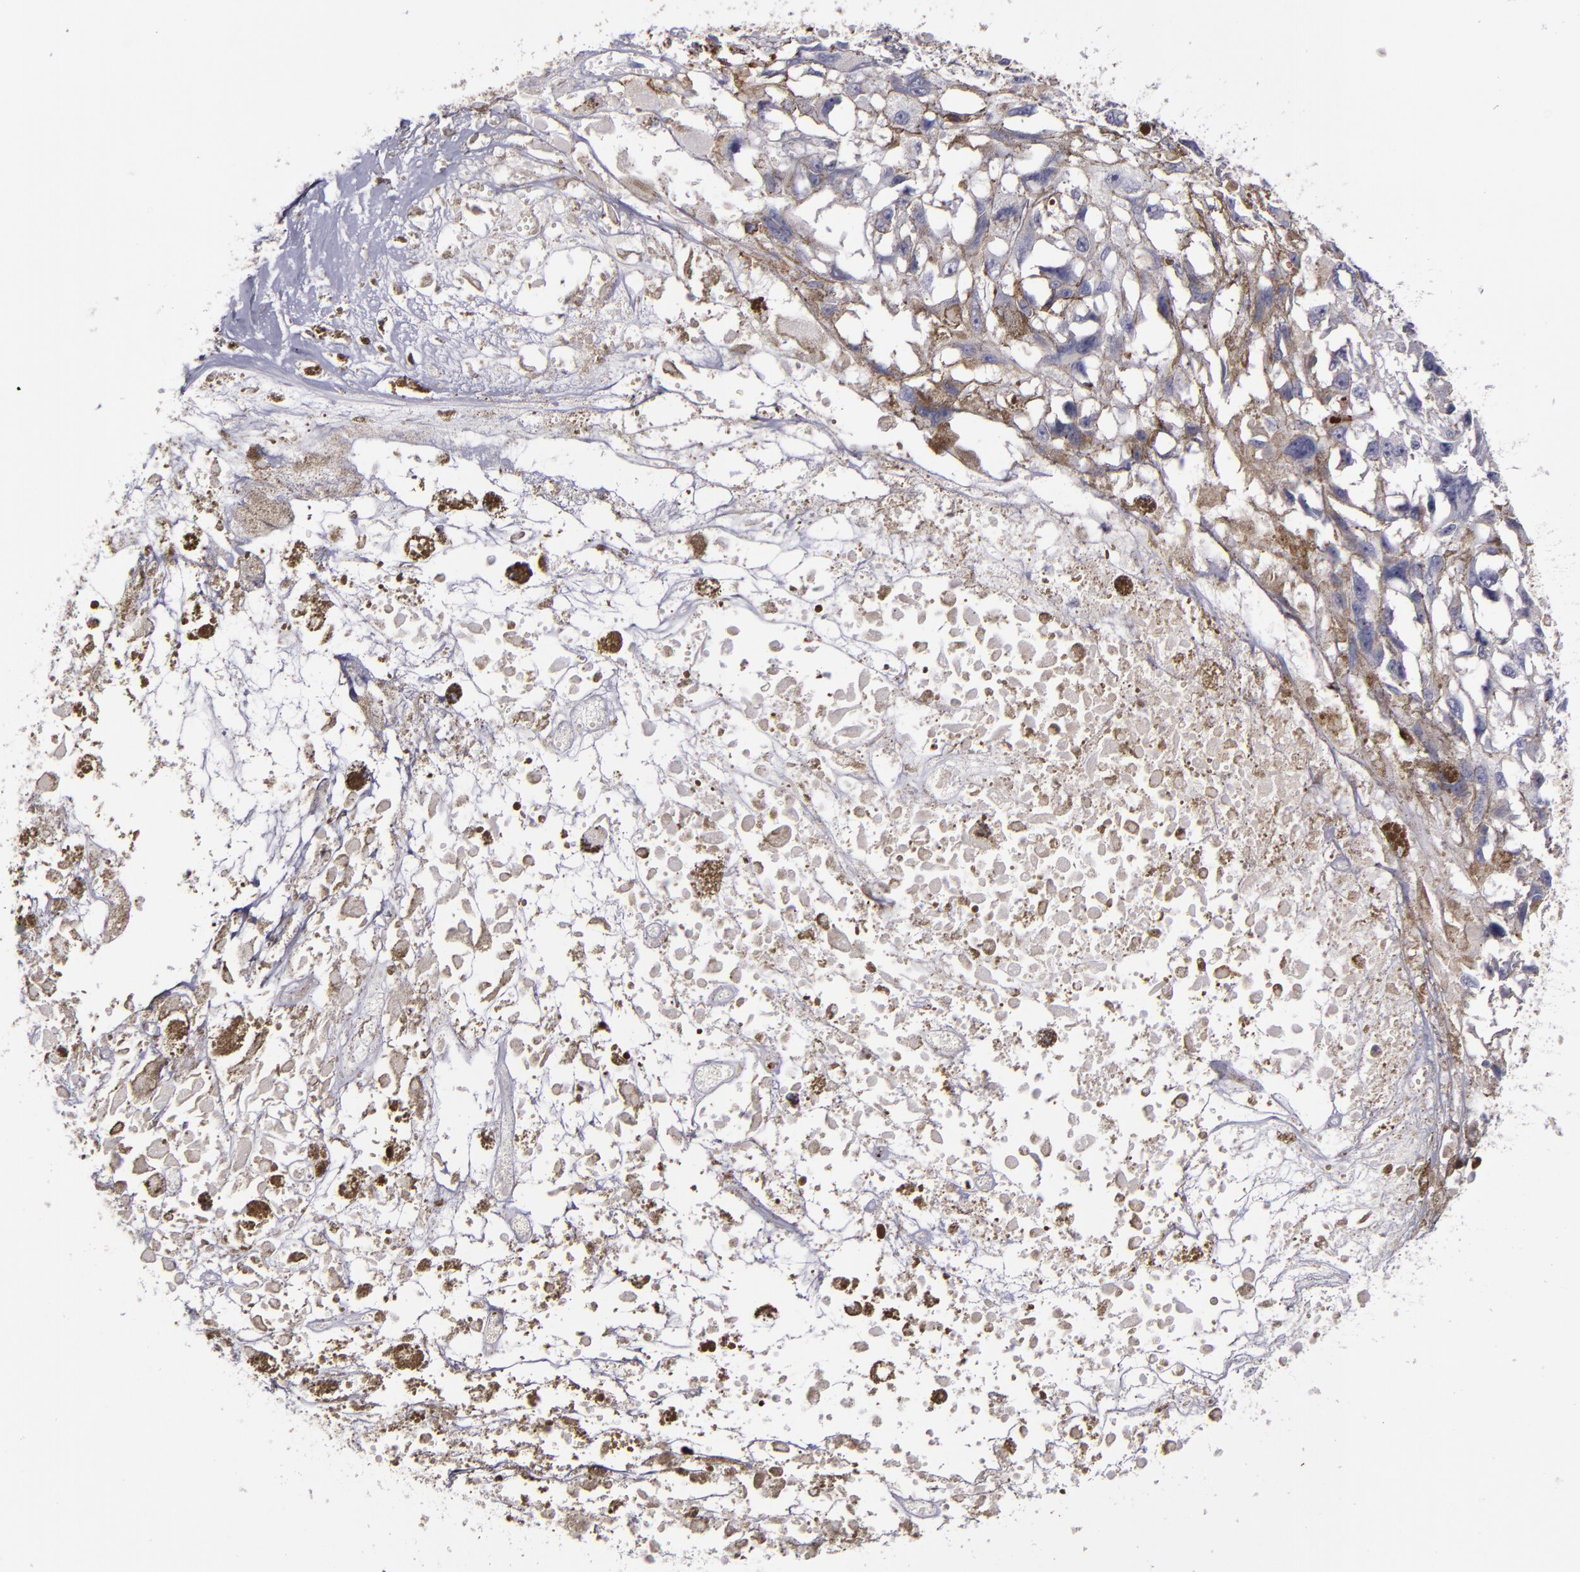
{"staining": {"intensity": "moderate", "quantity": "<25%", "location": "cytoplasmic/membranous"}, "tissue": "melanoma", "cell_type": "Tumor cells", "image_type": "cancer", "snomed": [{"axis": "morphology", "description": "Malignant melanoma, Metastatic site"}, {"axis": "topography", "description": "Lymph node"}], "caption": "High-magnification brightfield microscopy of malignant melanoma (metastatic site) stained with DAB (3,3'-diaminobenzidine) (brown) and counterstained with hematoxylin (blue). tumor cells exhibit moderate cytoplasmic/membranous positivity is seen in approximately<25% of cells.", "gene": "MFGE8", "patient": {"sex": "male", "age": 59}}